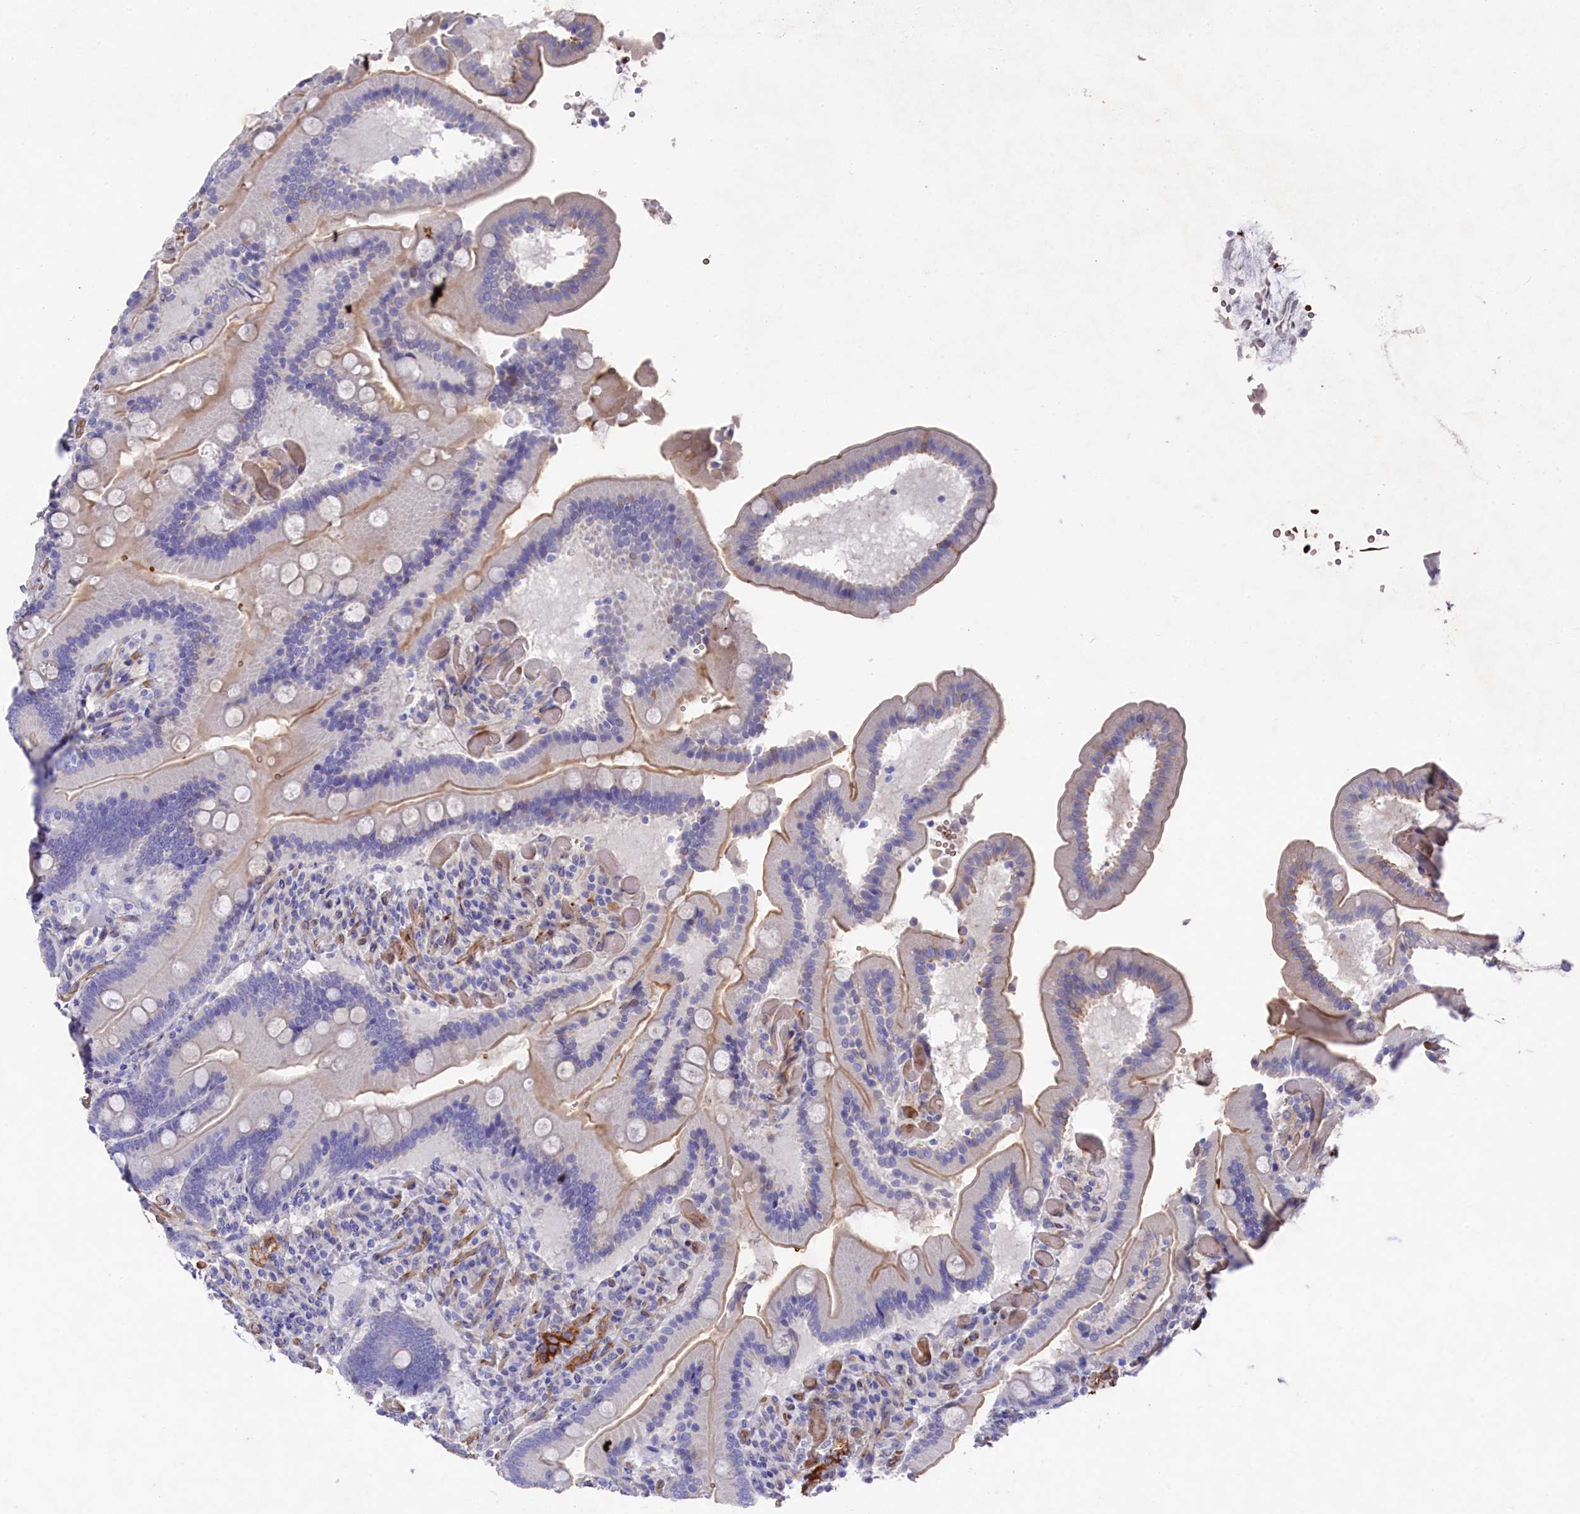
{"staining": {"intensity": "moderate", "quantity": "<25%", "location": "cytoplasmic/membranous"}, "tissue": "duodenum", "cell_type": "Glandular cells", "image_type": "normal", "snomed": [{"axis": "morphology", "description": "Normal tissue, NOS"}, {"axis": "topography", "description": "Duodenum"}], "caption": "Immunohistochemical staining of benign duodenum displays moderate cytoplasmic/membranous protein positivity in approximately <25% of glandular cells. (brown staining indicates protein expression, while blue staining denotes nuclei).", "gene": "LHFPL4", "patient": {"sex": "female", "age": 62}}